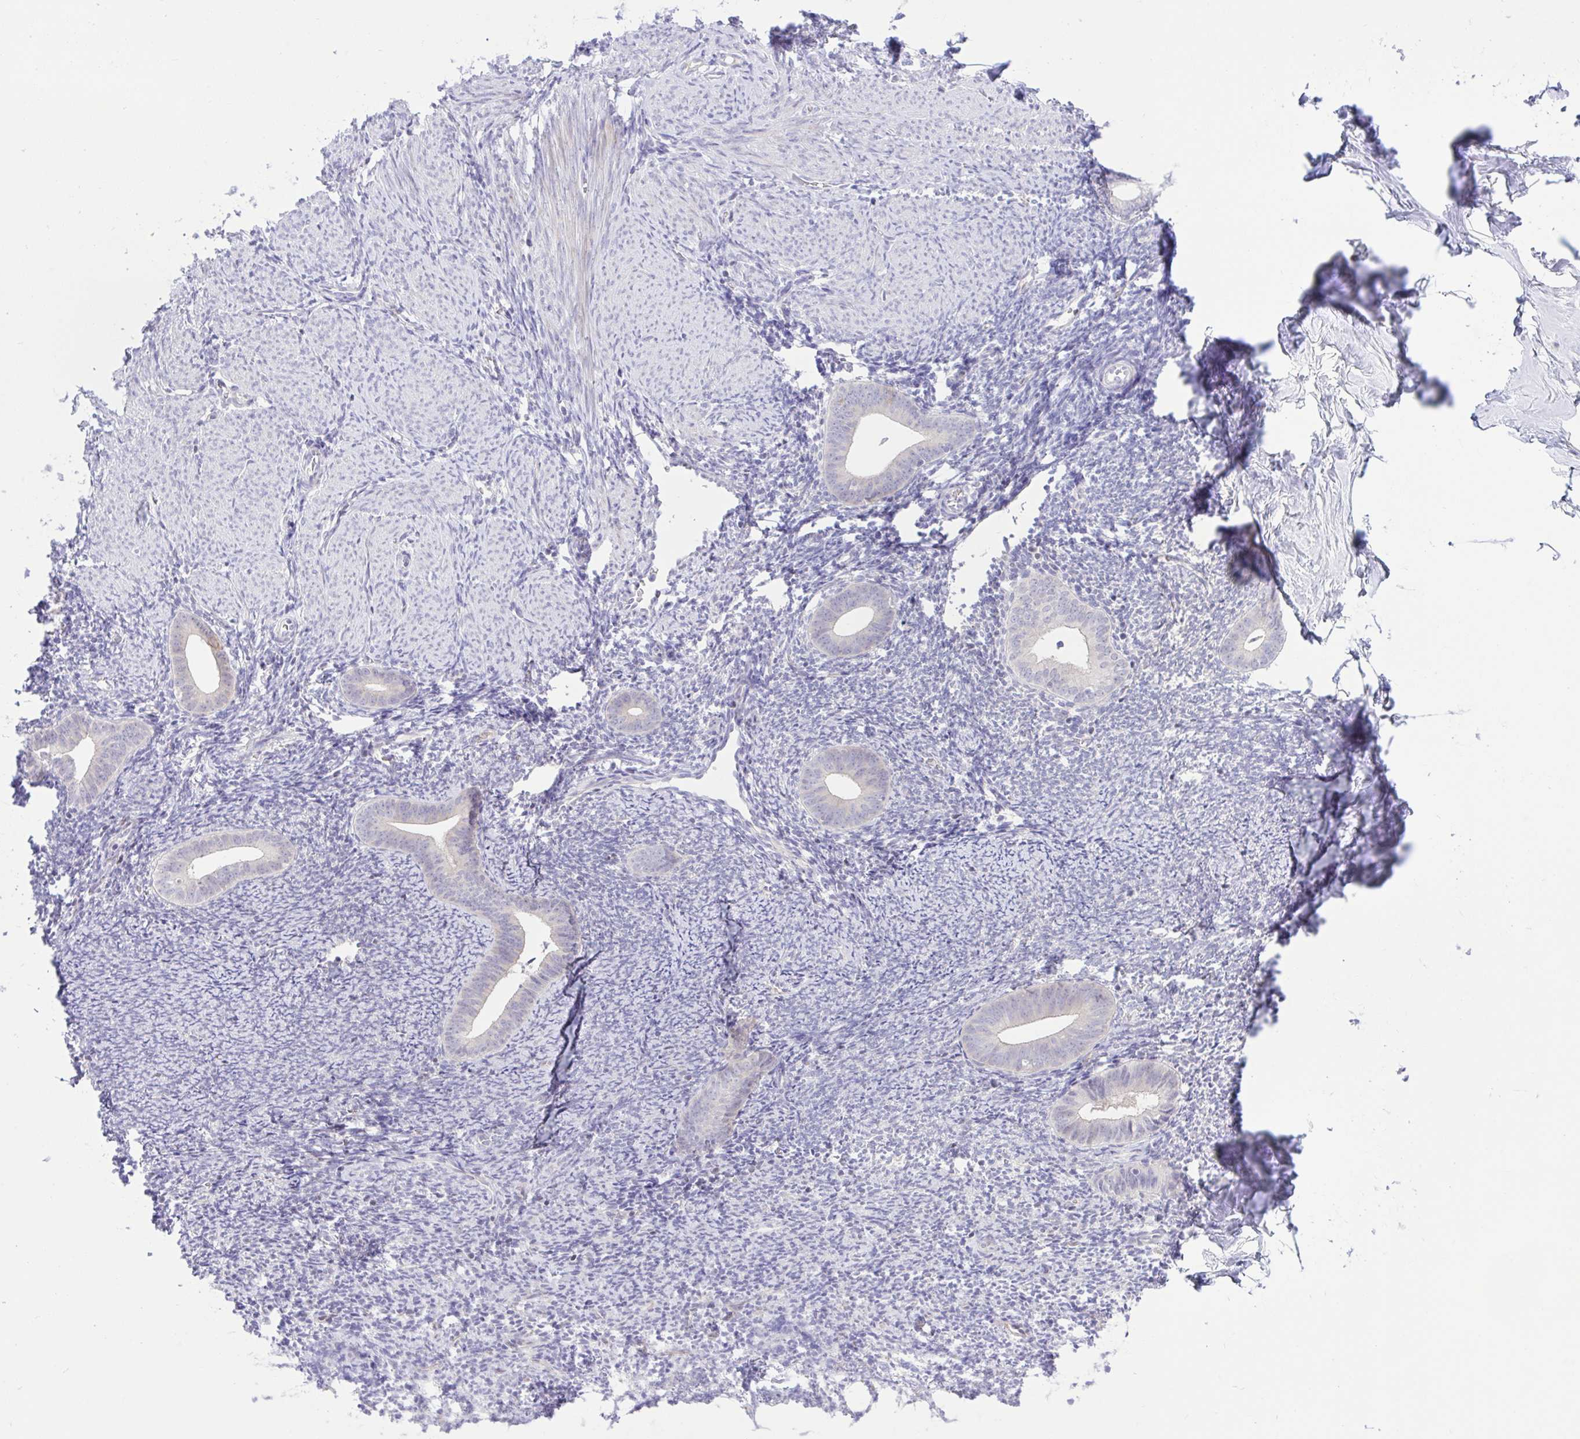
{"staining": {"intensity": "negative", "quantity": "none", "location": "none"}, "tissue": "endometrium", "cell_type": "Cells in endometrial stroma", "image_type": "normal", "snomed": [{"axis": "morphology", "description": "Normal tissue, NOS"}, {"axis": "topography", "description": "Endometrium"}], "caption": "IHC of normal human endometrium shows no positivity in cells in endometrial stroma. The staining is performed using DAB (3,3'-diaminobenzidine) brown chromogen with nuclei counter-stained in using hematoxylin.", "gene": "ZNF101", "patient": {"sex": "female", "age": 39}}